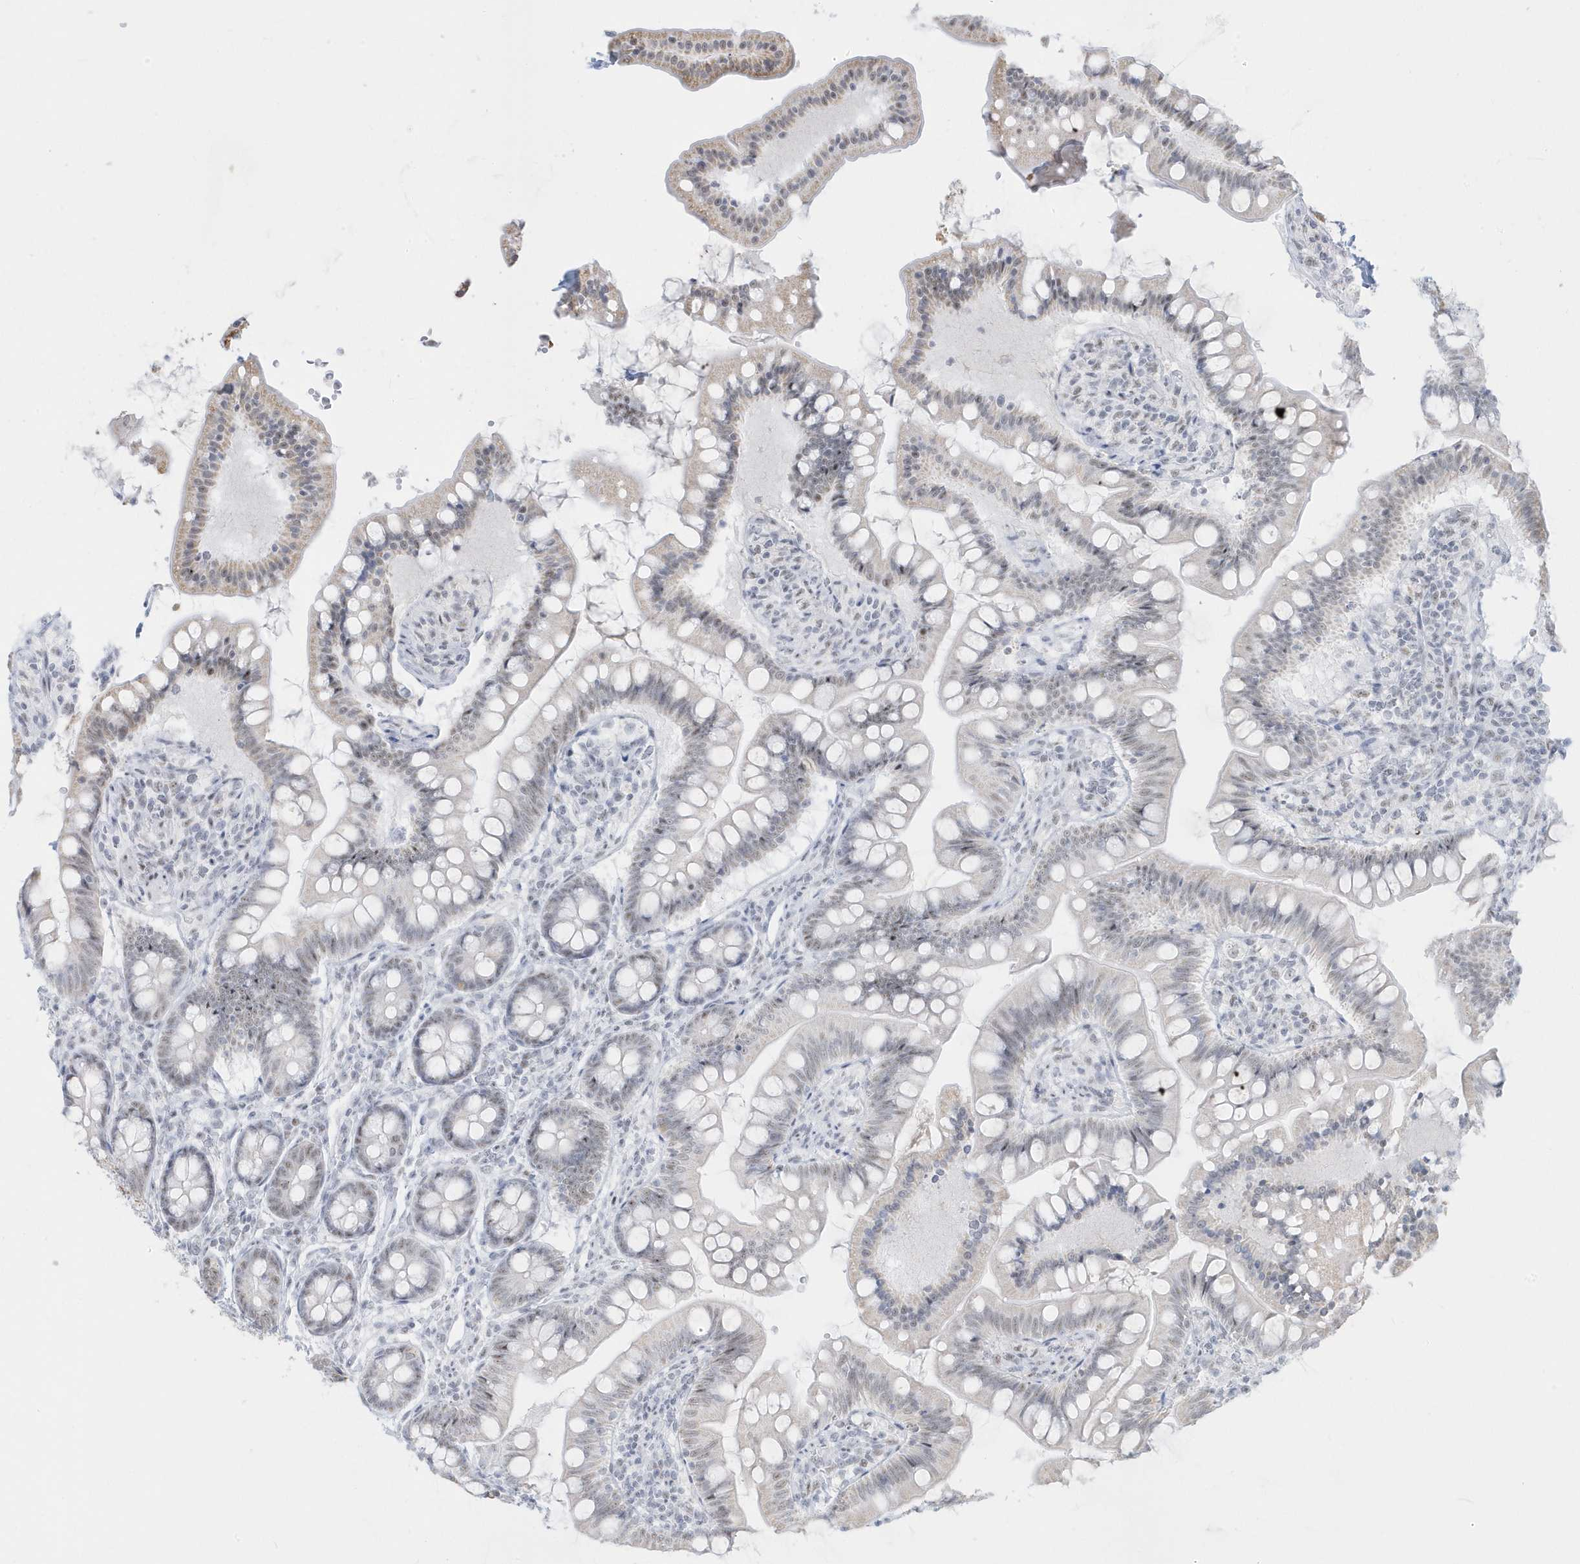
{"staining": {"intensity": "weak", "quantity": "<25%", "location": "cytoplasmic/membranous"}, "tissue": "small intestine", "cell_type": "Glandular cells", "image_type": "normal", "snomed": [{"axis": "morphology", "description": "Normal tissue, NOS"}, {"axis": "topography", "description": "Small intestine"}], "caption": "This is a histopathology image of immunohistochemistry (IHC) staining of benign small intestine, which shows no positivity in glandular cells. (Stains: DAB (3,3'-diaminobenzidine) immunohistochemistry with hematoxylin counter stain, Microscopy: brightfield microscopy at high magnification).", "gene": "PLEKHN1", "patient": {"sex": "male", "age": 7}}